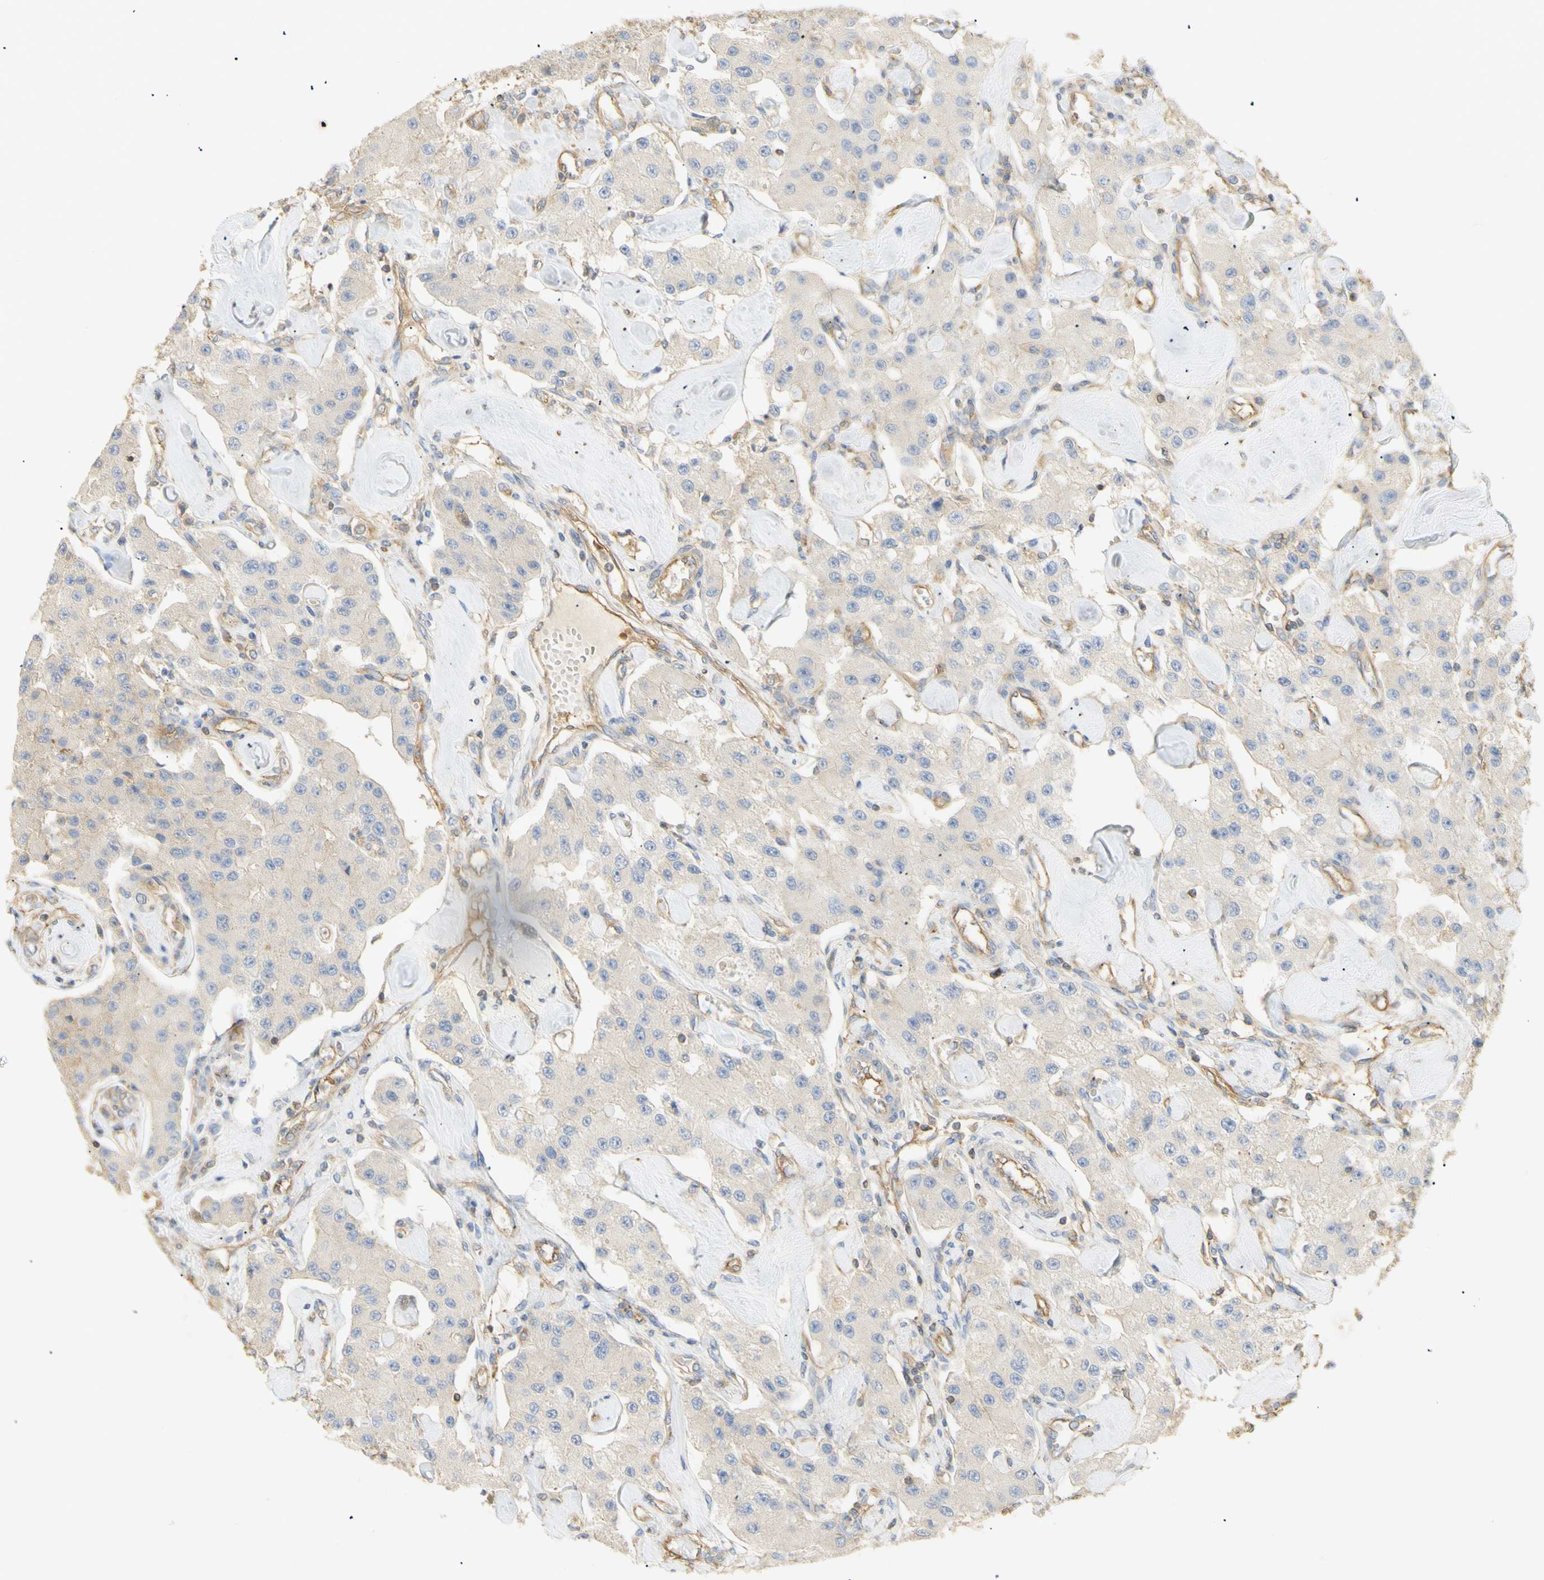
{"staining": {"intensity": "negative", "quantity": "none", "location": "none"}, "tissue": "carcinoid", "cell_type": "Tumor cells", "image_type": "cancer", "snomed": [{"axis": "morphology", "description": "Carcinoid, malignant, NOS"}, {"axis": "topography", "description": "Pancreas"}], "caption": "The histopathology image reveals no significant expression in tumor cells of carcinoid (malignant).", "gene": "KCNE4", "patient": {"sex": "male", "age": 41}}